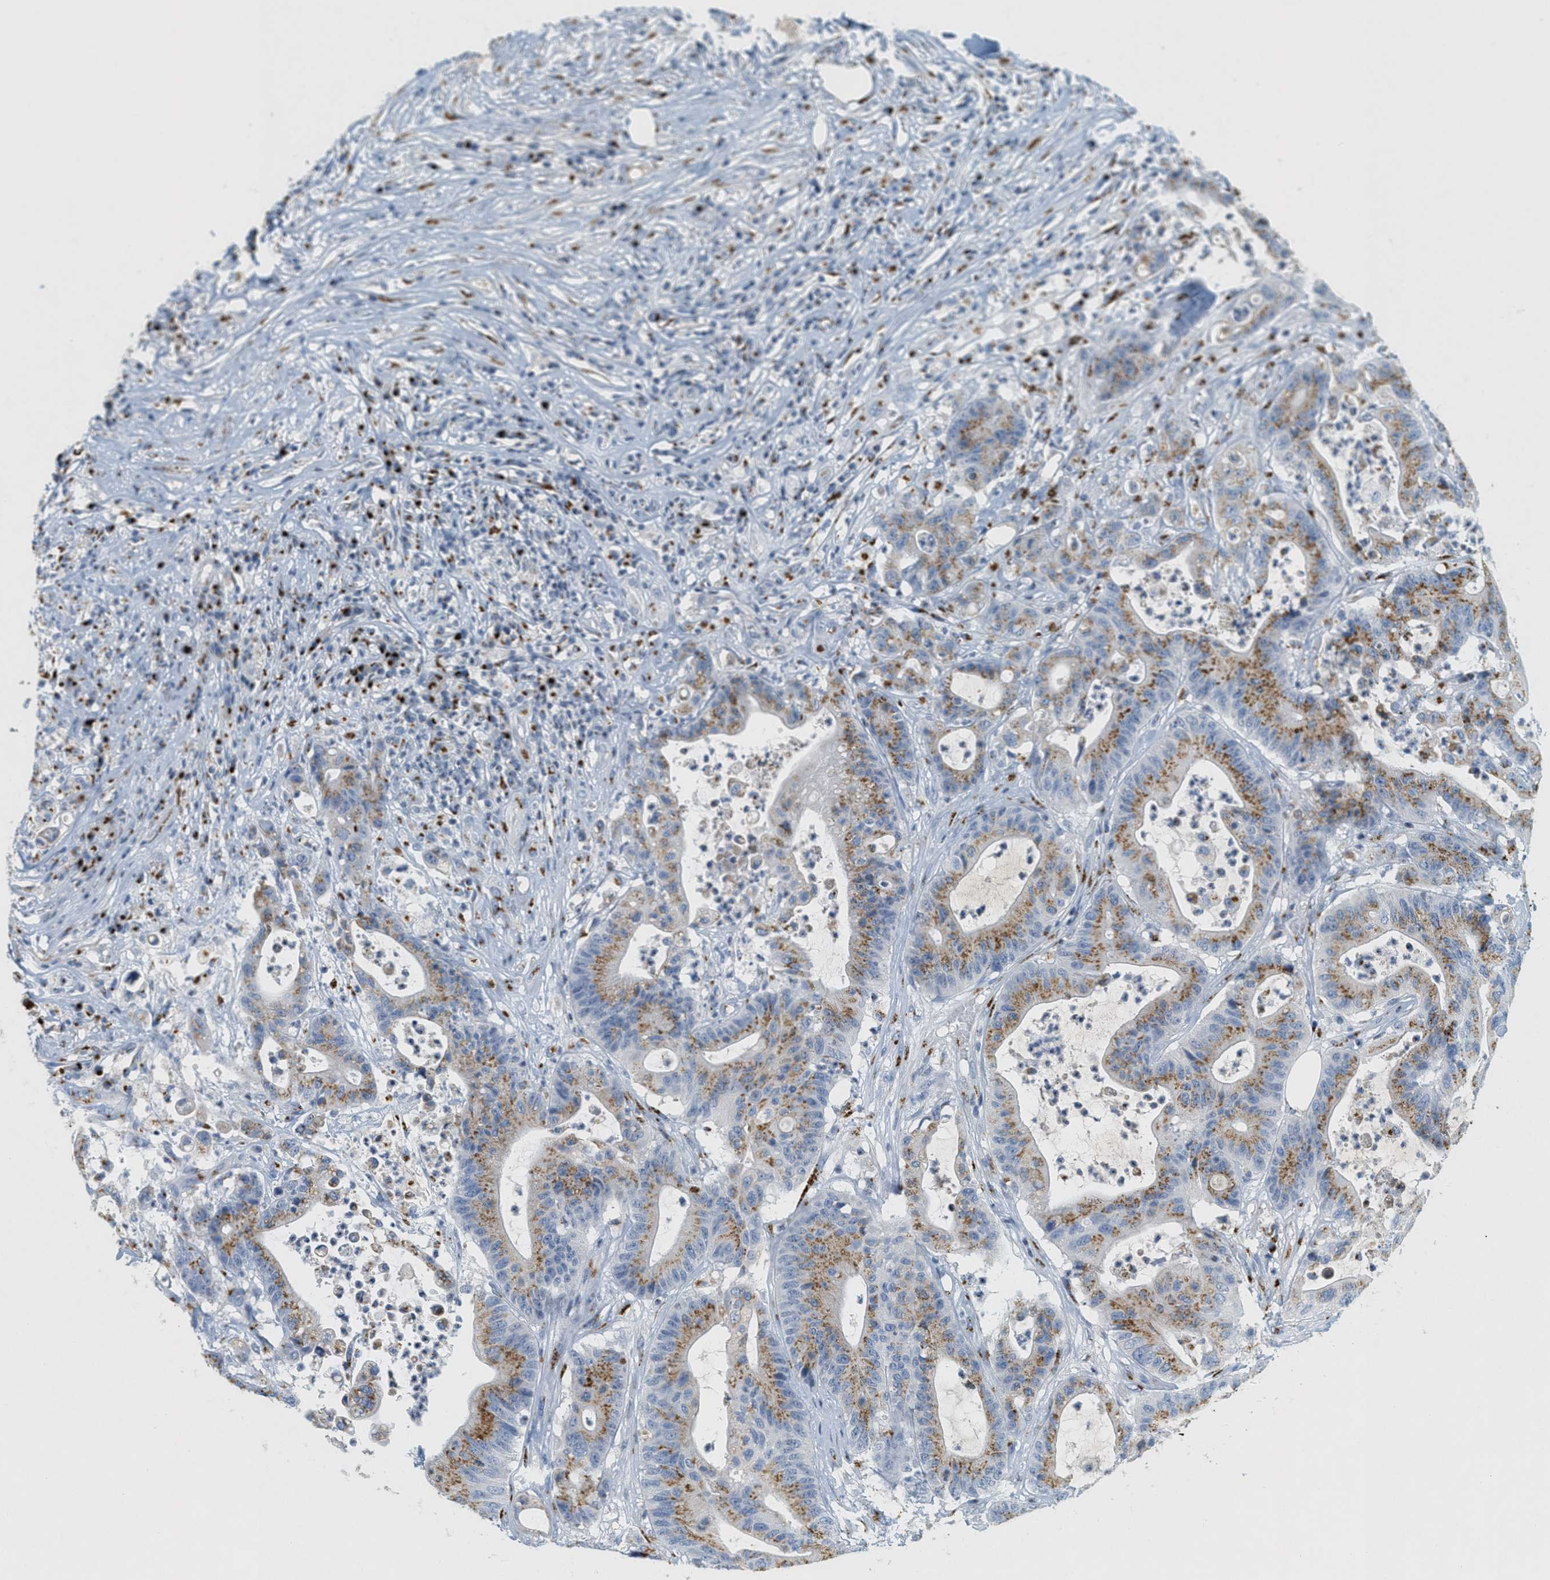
{"staining": {"intensity": "moderate", "quantity": "25%-75%", "location": "cytoplasmic/membranous"}, "tissue": "colorectal cancer", "cell_type": "Tumor cells", "image_type": "cancer", "snomed": [{"axis": "morphology", "description": "Adenocarcinoma, NOS"}, {"axis": "topography", "description": "Colon"}], "caption": "Immunohistochemistry of colorectal cancer reveals medium levels of moderate cytoplasmic/membranous expression in about 25%-75% of tumor cells.", "gene": "ENTPD4", "patient": {"sex": "female", "age": 84}}